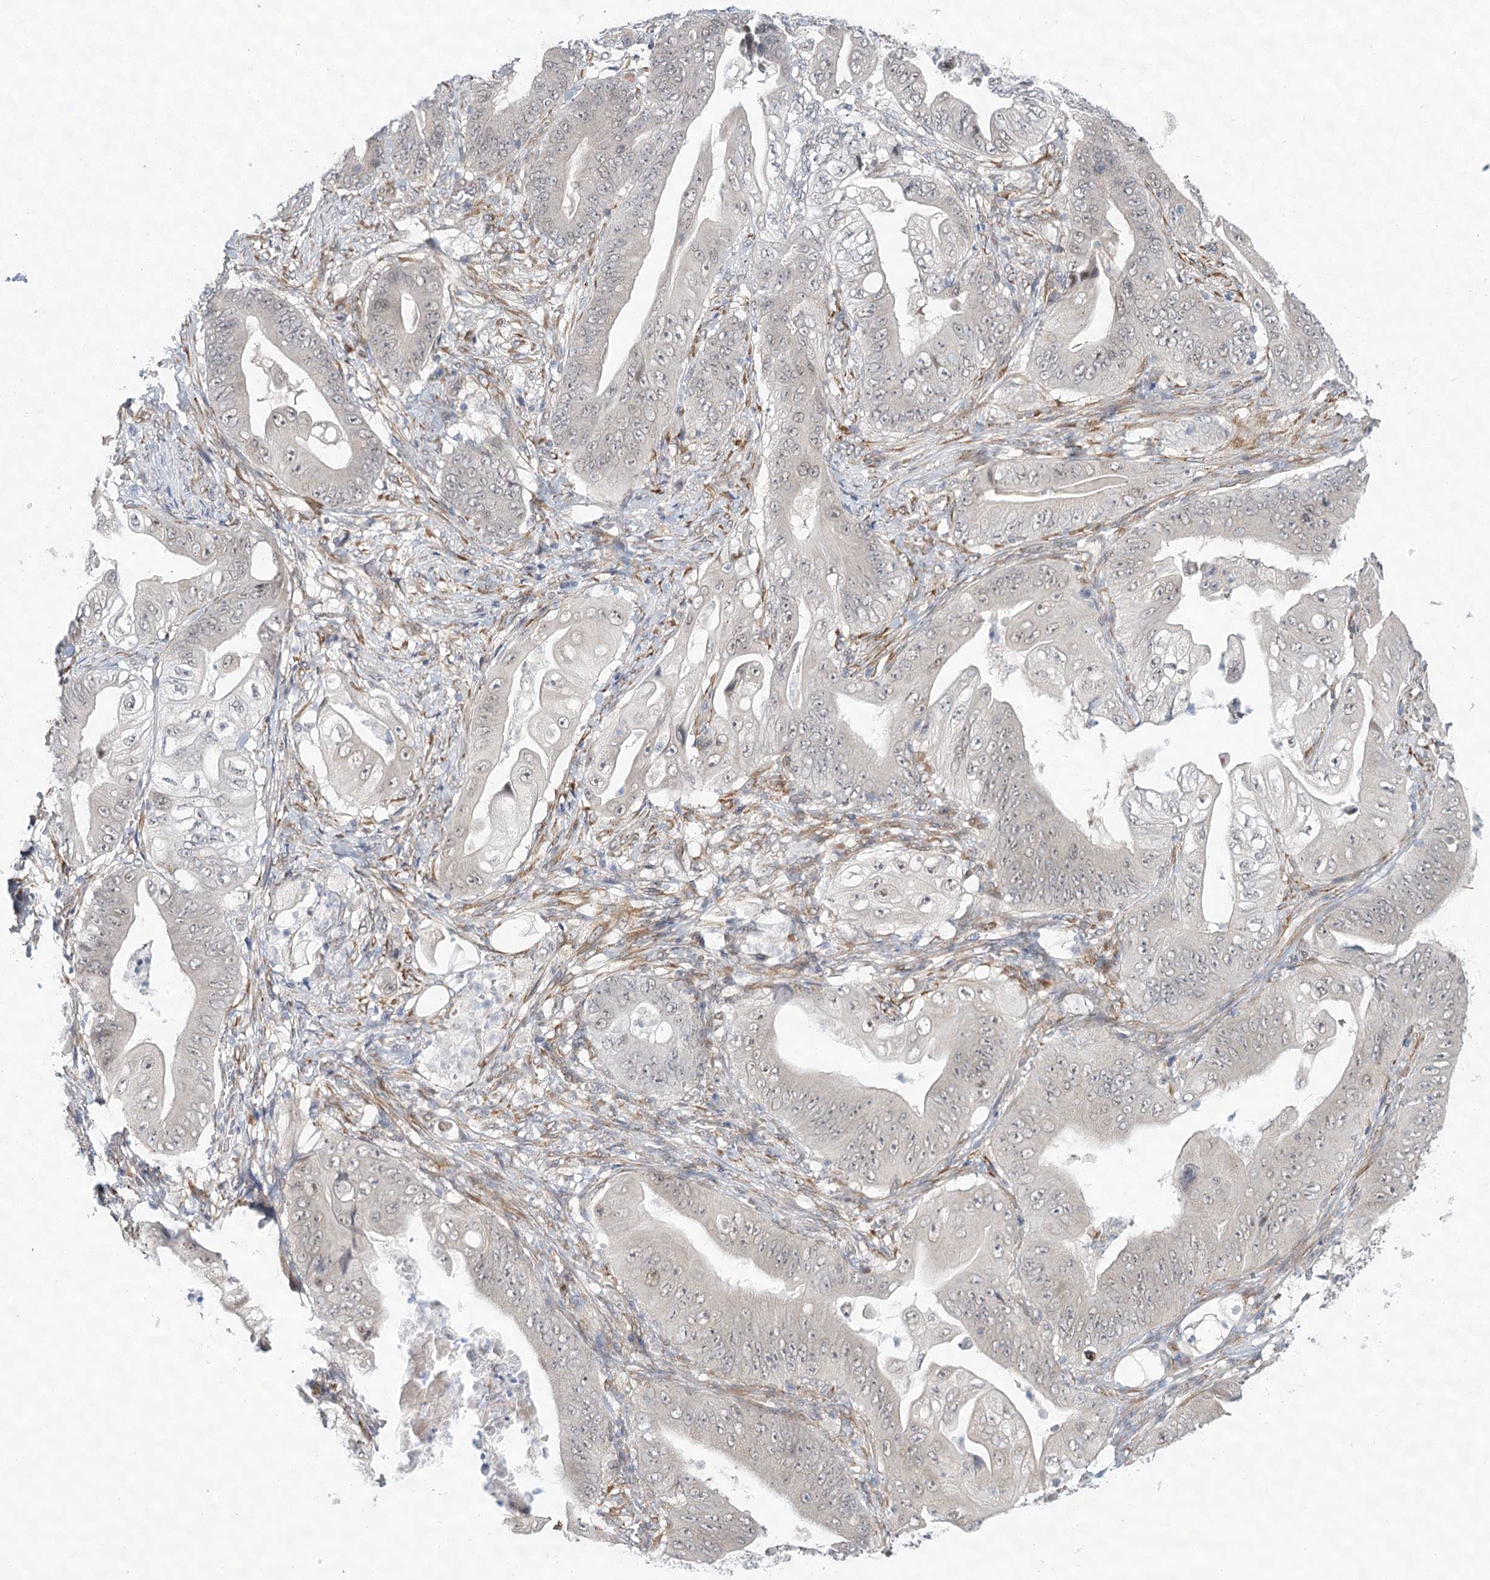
{"staining": {"intensity": "negative", "quantity": "none", "location": "none"}, "tissue": "stomach cancer", "cell_type": "Tumor cells", "image_type": "cancer", "snomed": [{"axis": "morphology", "description": "Adenocarcinoma, NOS"}, {"axis": "topography", "description": "Stomach"}], "caption": "IHC of adenocarcinoma (stomach) reveals no positivity in tumor cells.", "gene": "MED28", "patient": {"sex": "female", "age": 73}}